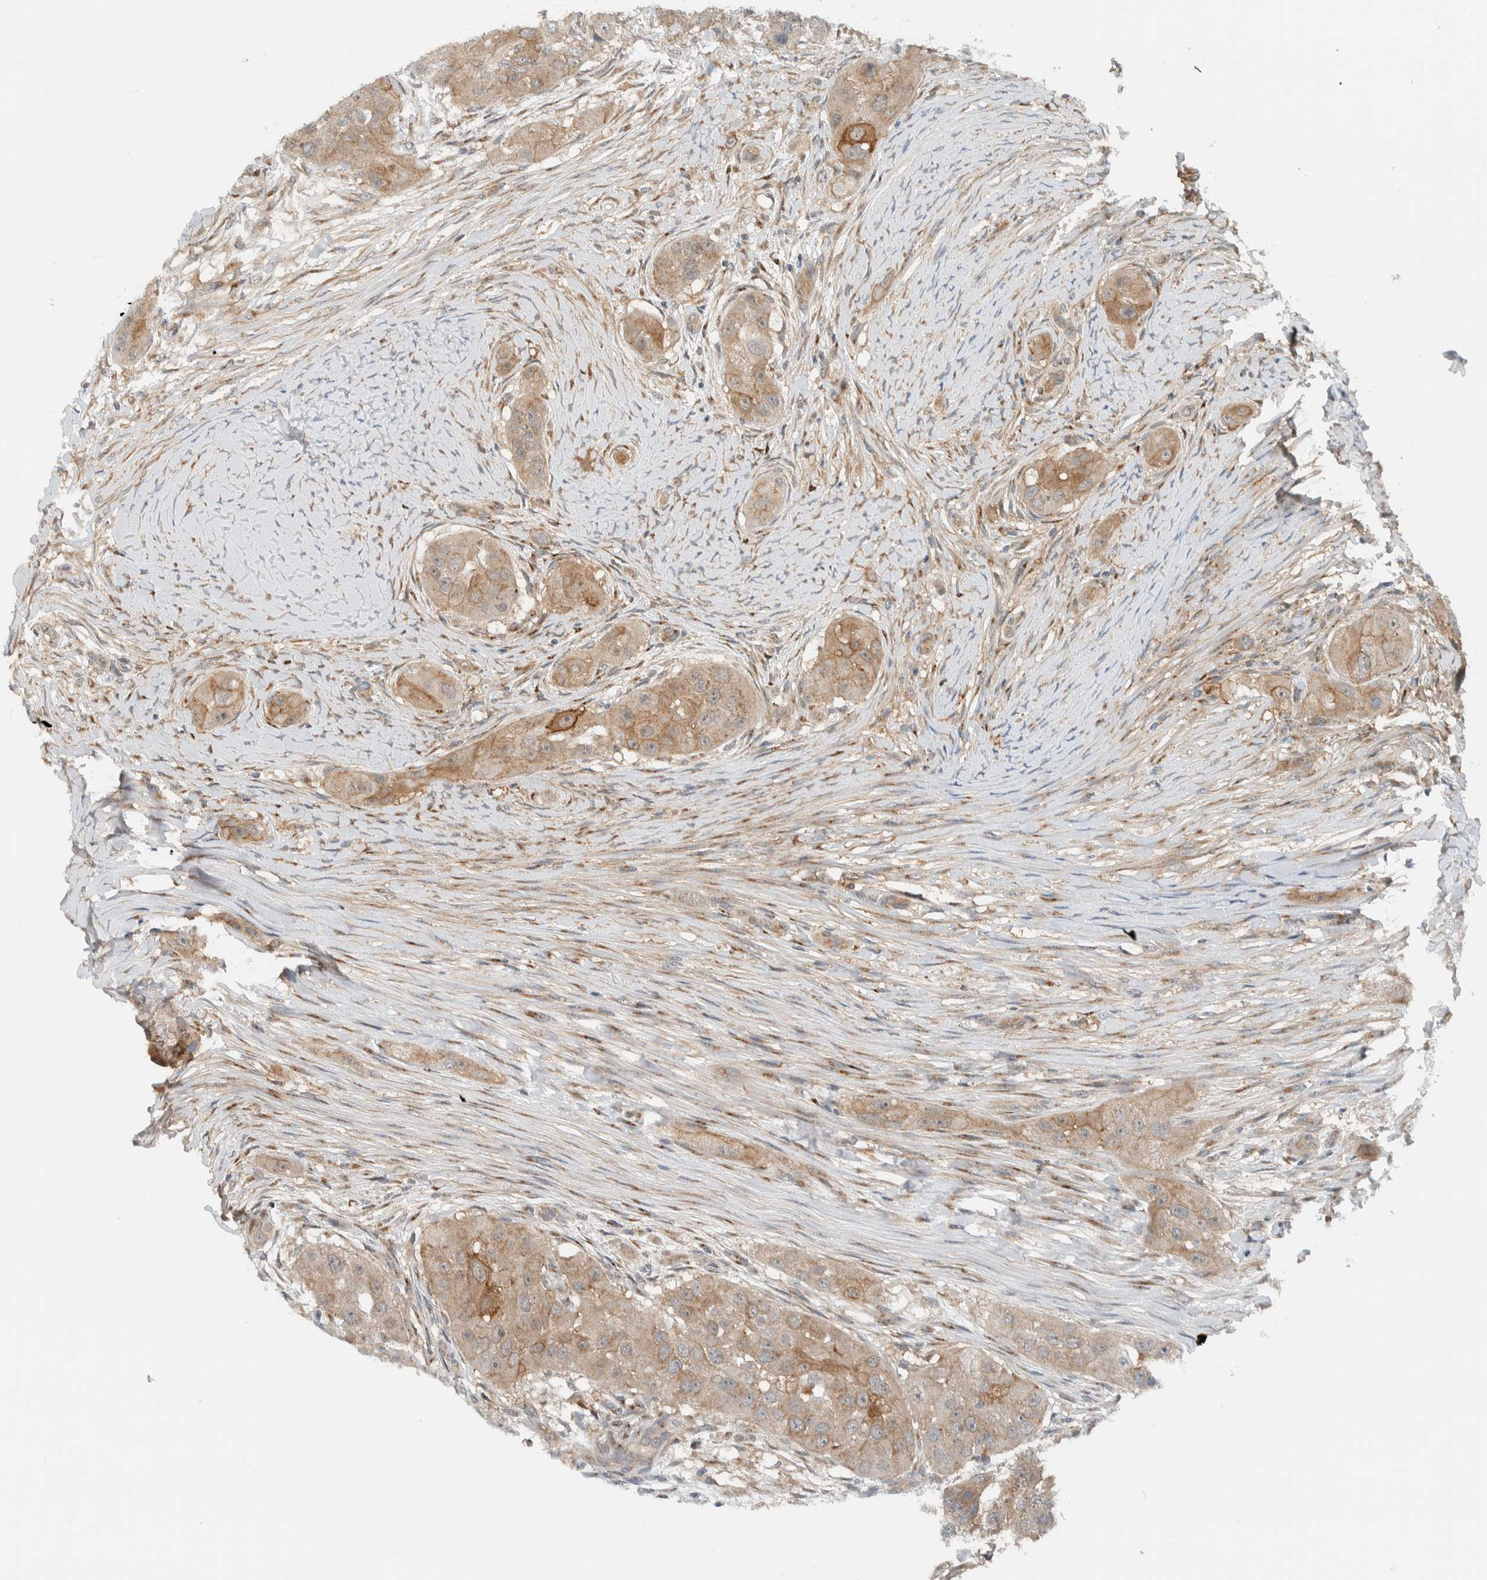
{"staining": {"intensity": "moderate", "quantity": ">75%", "location": "cytoplasmic/membranous"}, "tissue": "head and neck cancer", "cell_type": "Tumor cells", "image_type": "cancer", "snomed": [{"axis": "morphology", "description": "Normal tissue, NOS"}, {"axis": "morphology", "description": "Squamous cell carcinoma, NOS"}, {"axis": "topography", "description": "Skeletal muscle"}, {"axis": "topography", "description": "Head-Neck"}], "caption": "A micrograph of head and neck cancer stained for a protein demonstrates moderate cytoplasmic/membranous brown staining in tumor cells.", "gene": "RERE", "patient": {"sex": "male", "age": 51}}